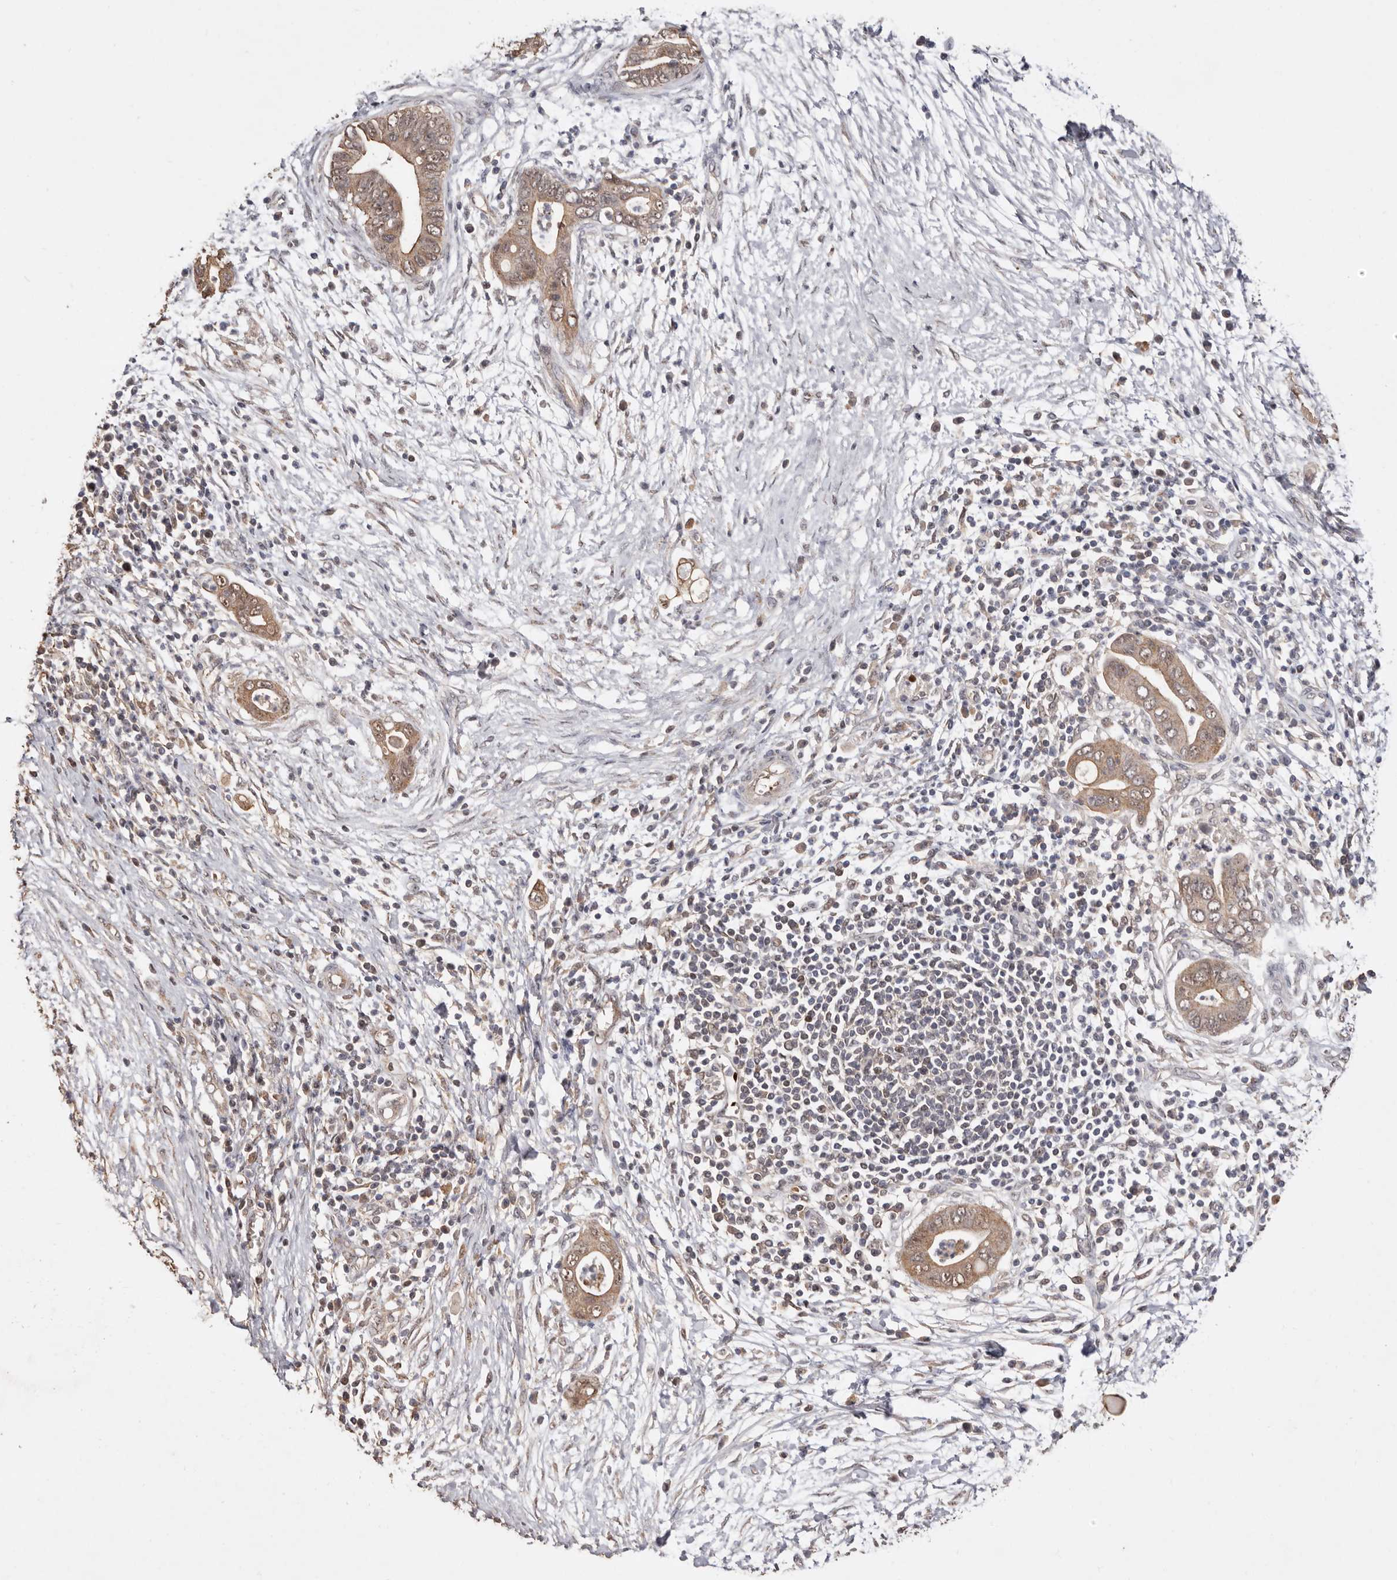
{"staining": {"intensity": "moderate", "quantity": ">75%", "location": "cytoplasmic/membranous,nuclear"}, "tissue": "pancreatic cancer", "cell_type": "Tumor cells", "image_type": "cancer", "snomed": [{"axis": "morphology", "description": "Adenocarcinoma, NOS"}, {"axis": "topography", "description": "Pancreas"}], "caption": "Brown immunohistochemical staining in human pancreatic cancer displays moderate cytoplasmic/membranous and nuclear staining in approximately >75% of tumor cells.", "gene": "GRAMD2A", "patient": {"sex": "male", "age": 75}}